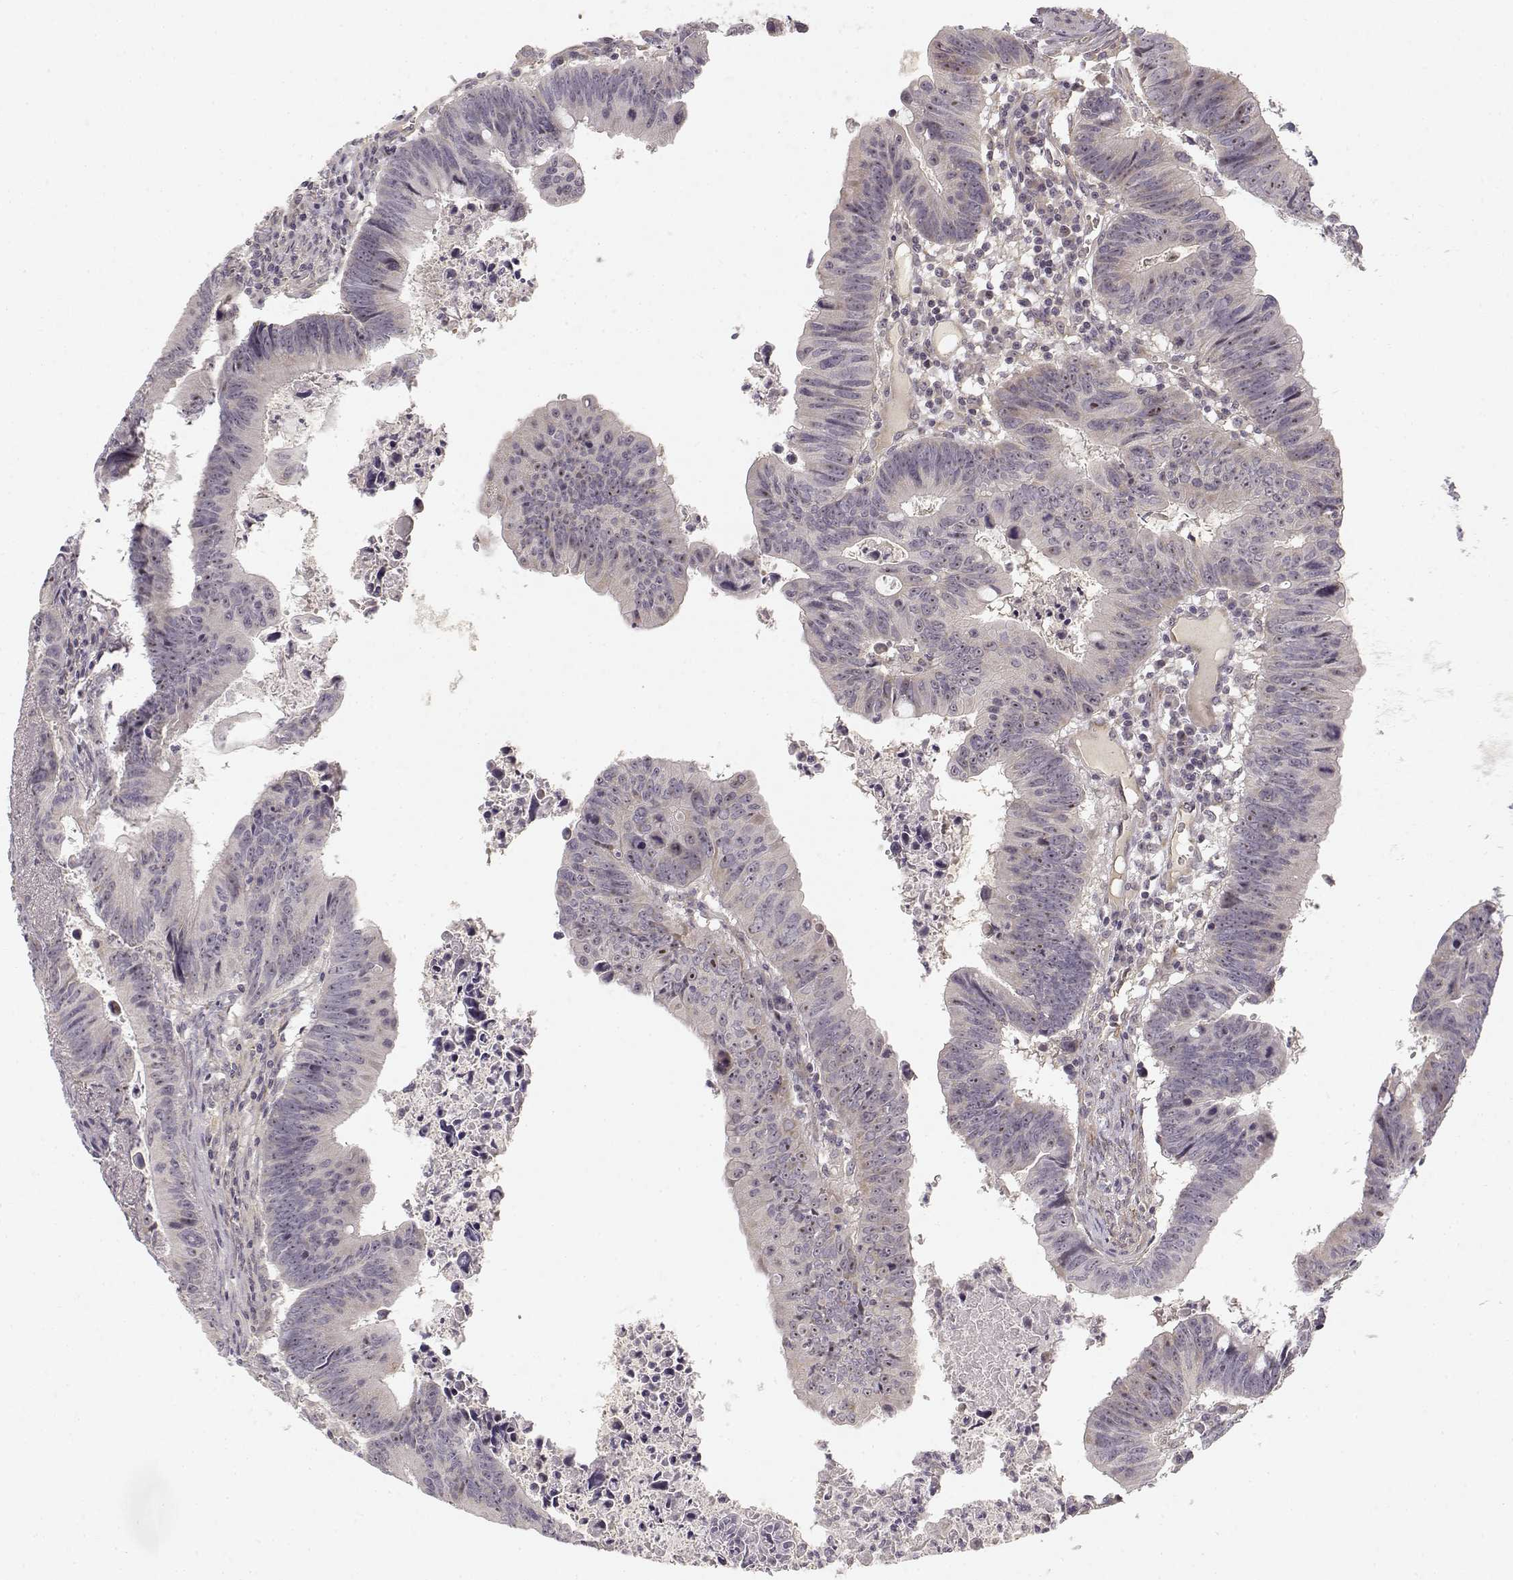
{"staining": {"intensity": "negative", "quantity": "none", "location": "none"}, "tissue": "colorectal cancer", "cell_type": "Tumor cells", "image_type": "cancer", "snomed": [{"axis": "morphology", "description": "Adenocarcinoma, NOS"}, {"axis": "topography", "description": "Colon"}], "caption": "There is no significant positivity in tumor cells of colorectal cancer. (DAB immunohistochemistry (IHC) visualized using brightfield microscopy, high magnification).", "gene": "MED12L", "patient": {"sex": "female", "age": 87}}